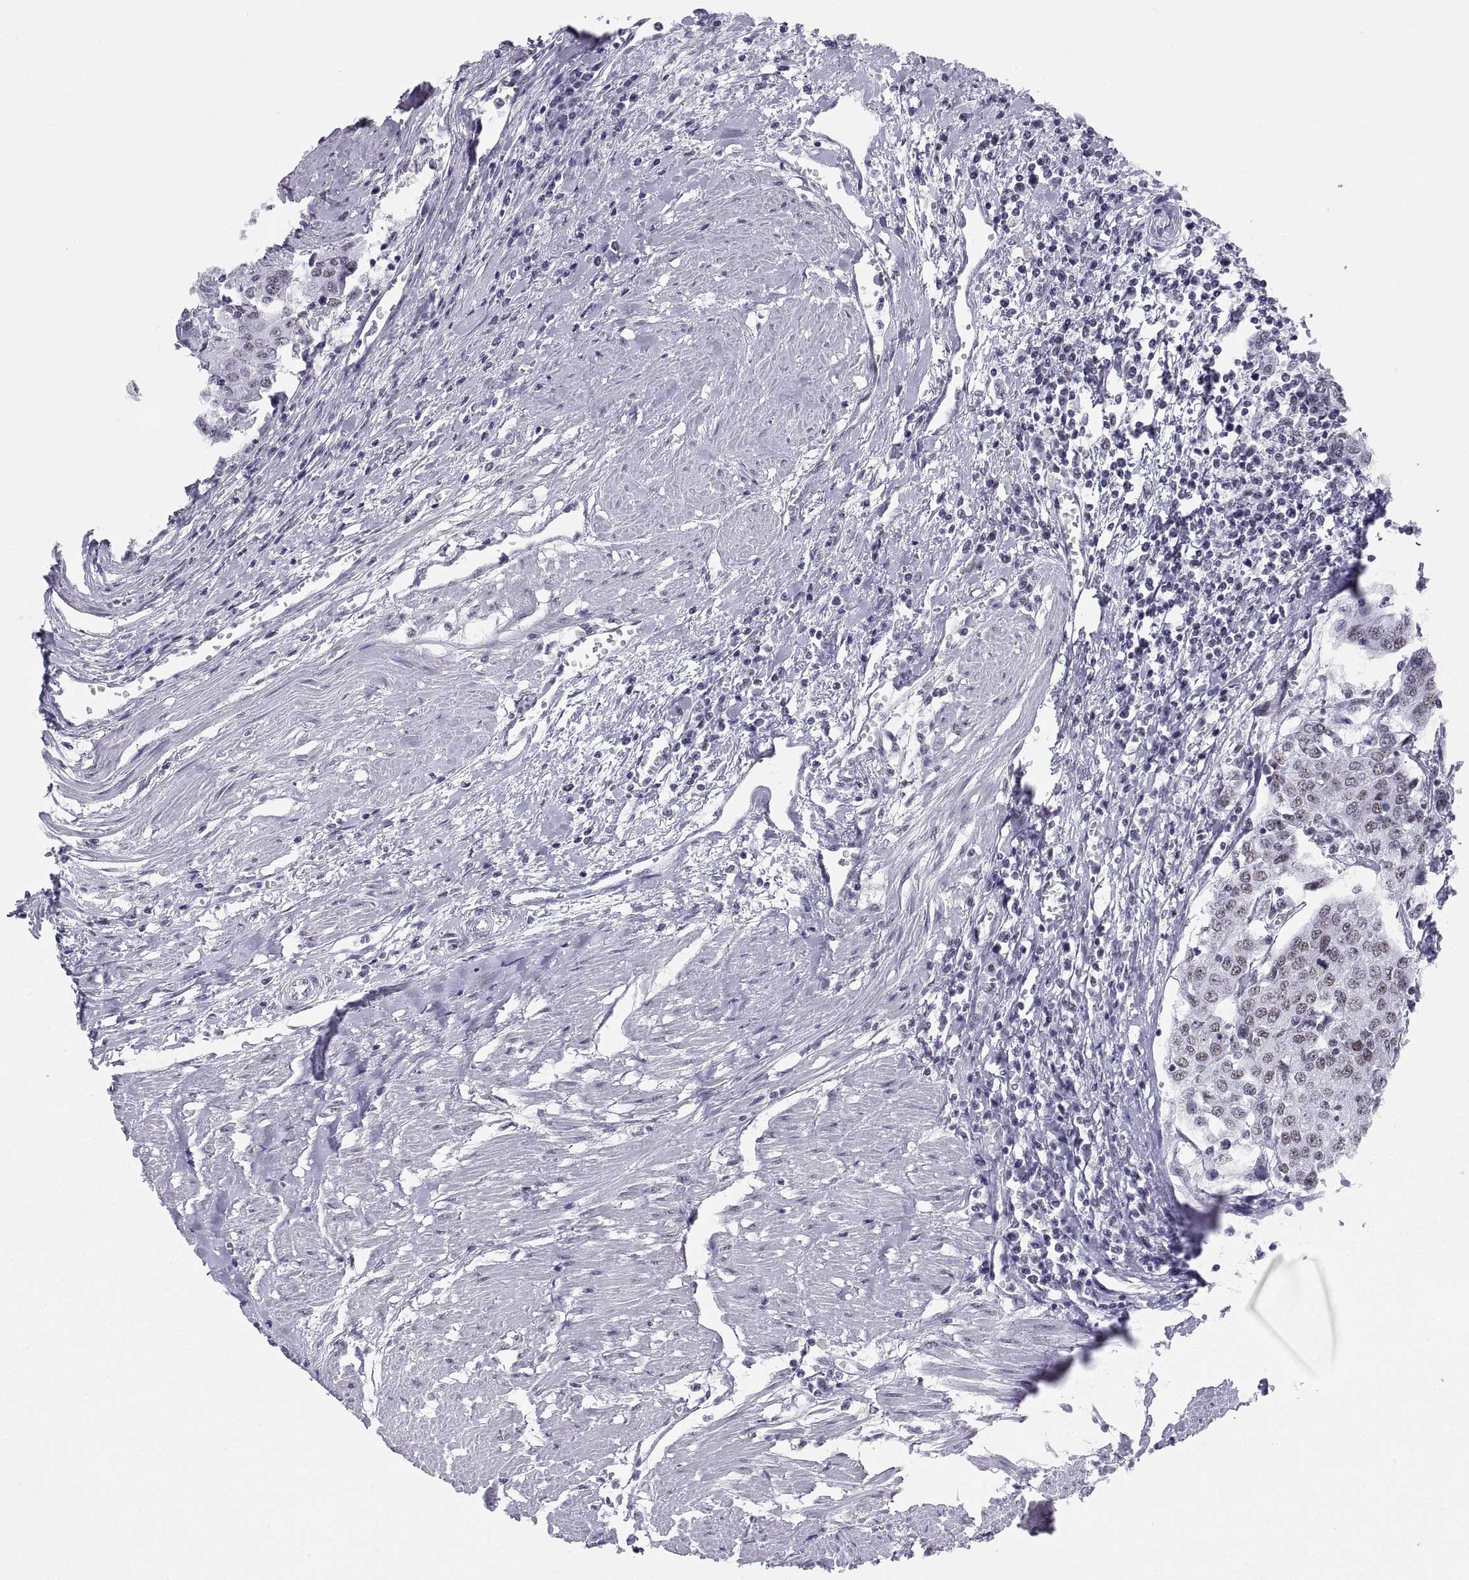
{"staining": {"intensity": "moderate", "quantity": ">75%", "location": "nuclear"}, "tissue": "urothelial cancer", "cell_type": "Tumor cells", "image_type": "cancer", "snomed": [{"axis": "morphology", "description": "Urothelial carcinoma, High grade"}, {"axis": "topography", "description": "Urinary bladder"}], "caption": "Protein analysis of urothelial carcinoma (high-grade) tissue shows moderate nuclear expression in approximately >75% of tumor cells.", "gene": "NEUROD6", "patient": {"sex": "female", "age": 85}}